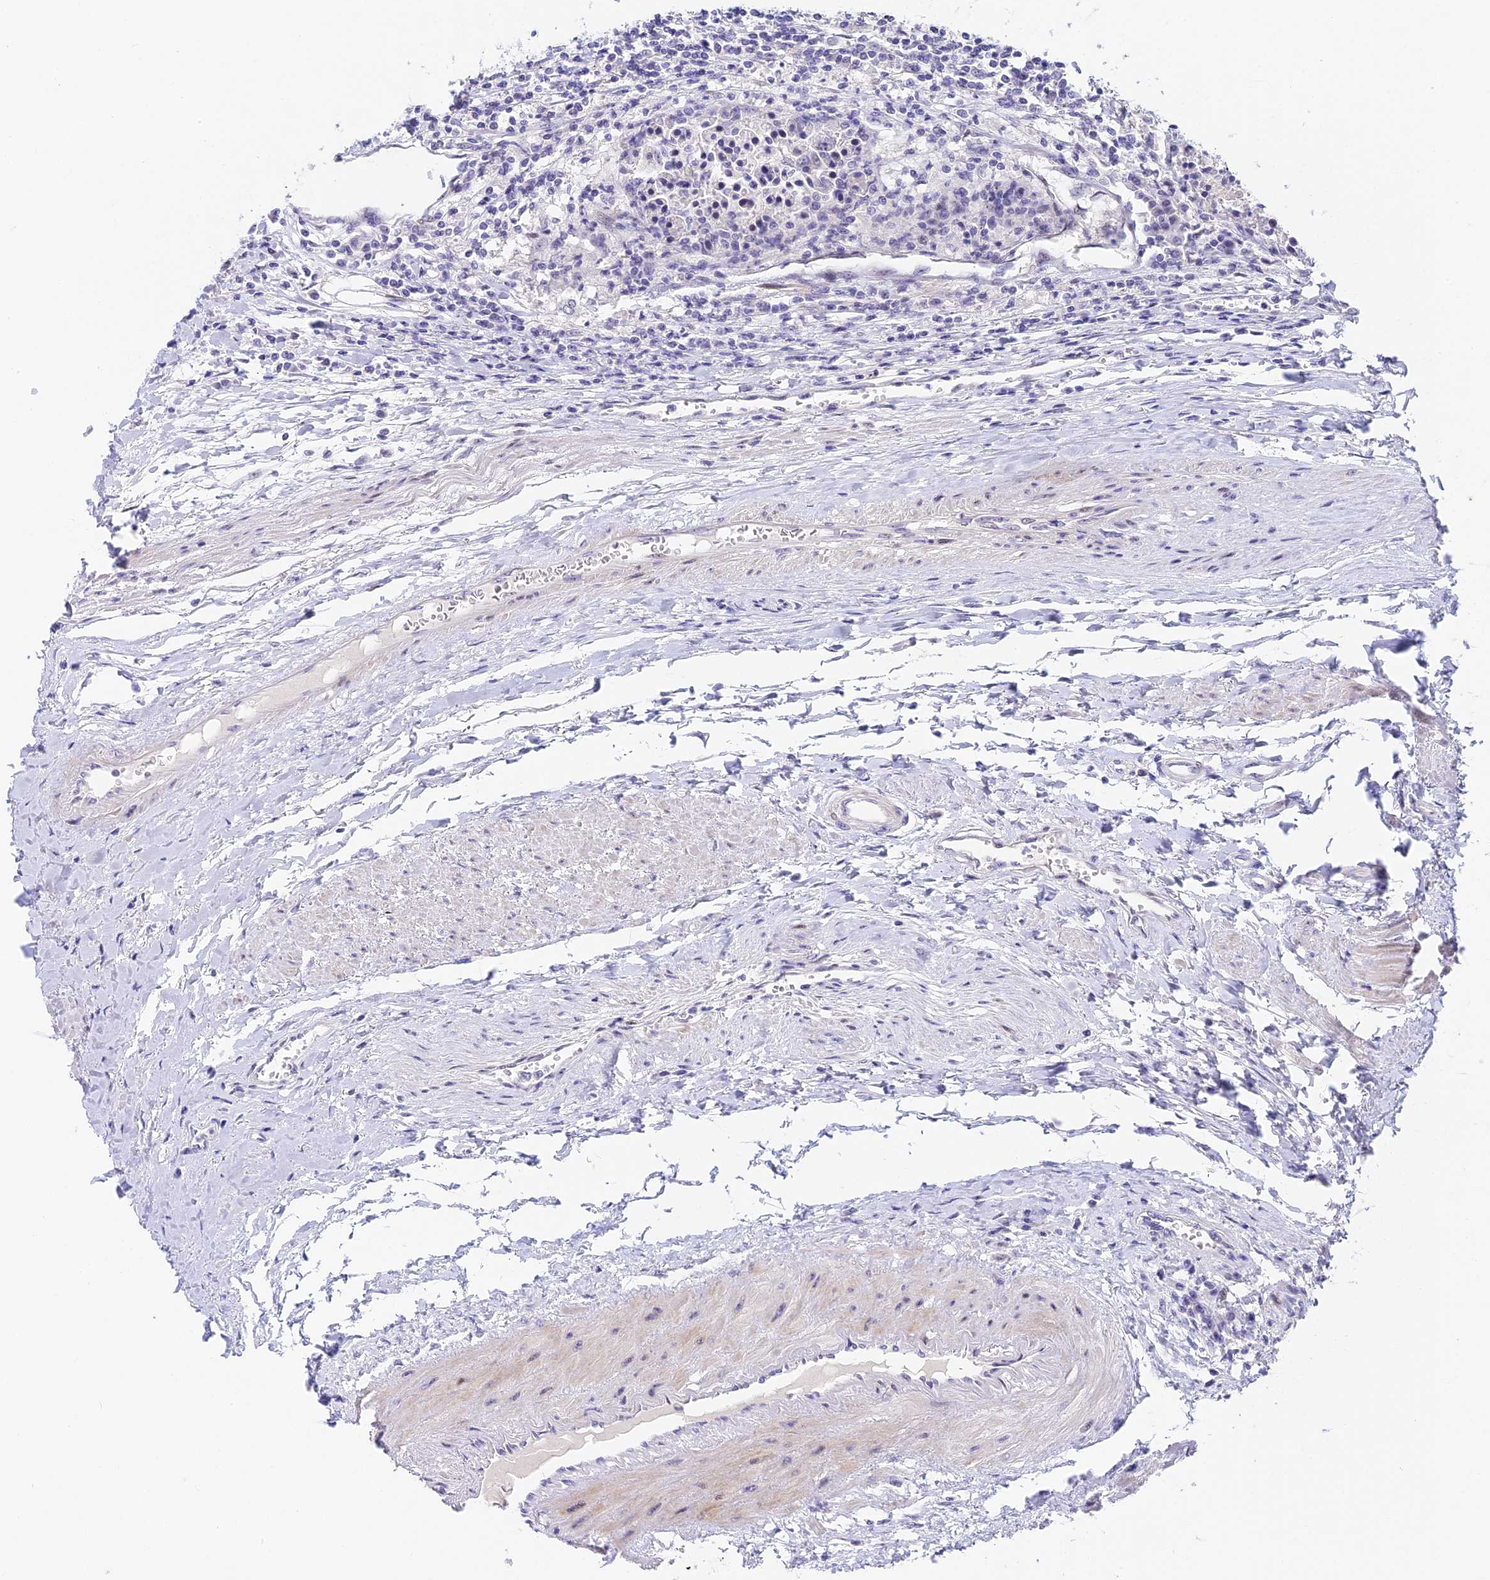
{"staining": {"intensity": "negative", "quantity": "none", "location": "none"}, "tissue": "urothelial cancer", "cell_type": "Tumor cells", "image_type": "cancer", "snomed": [{"axis": "morphology", "description": "Urothelial carcinoma, High grade"}, {"axis": "topography", "description": "Urinary bladder"}], "caption": "Immunohistochemistry (IHC) of urothelial carcinoma (high-grade) demonstrates no expression in tumor cells.", "gene": "MIDN", "patient": {"sex": "female", "age": 85}}